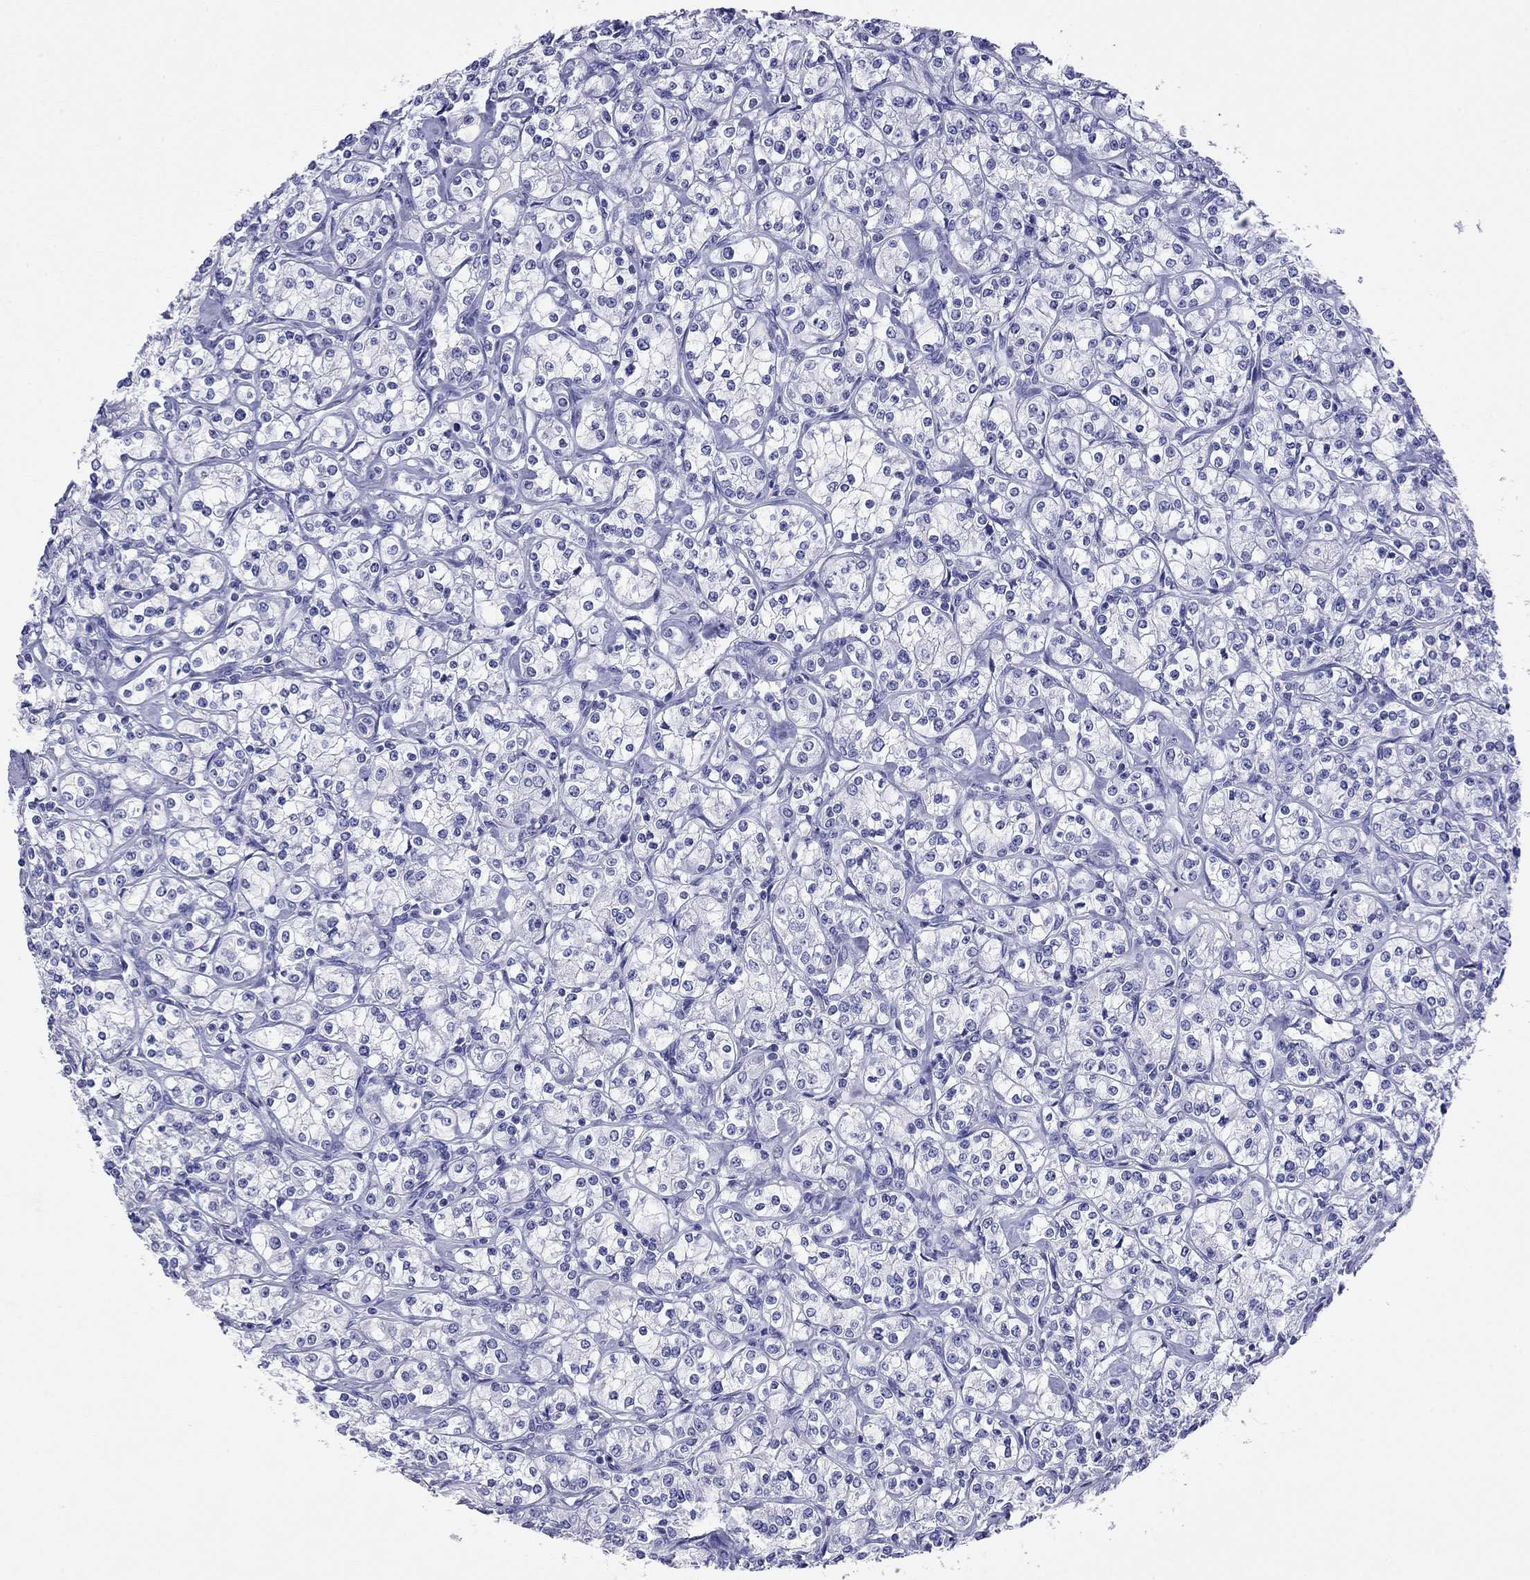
{"staining": {"intensity": "negative", "quantity": "none", "location": "none"}, "tissue": "renal cancer", "cell_type": "Tumor cells", "image_type": "cancer", "snomed": [{"axis": "morphology", "description": "Adenocarcinoma, NOS"}, {"axis": "topography", "description": "Kidney"}], "caption": "Immunohistochemical staining of adenocarcinoma (renal) exhibits no significant positivity in tumor cells. The staining is performed using DAB (3,3'-diaminobenzidine) brown chromogen with nuclei counter-stained in using hematoxylin.", "gene": "FIGLA", "patient": {"sex": "male", "age": 77}}